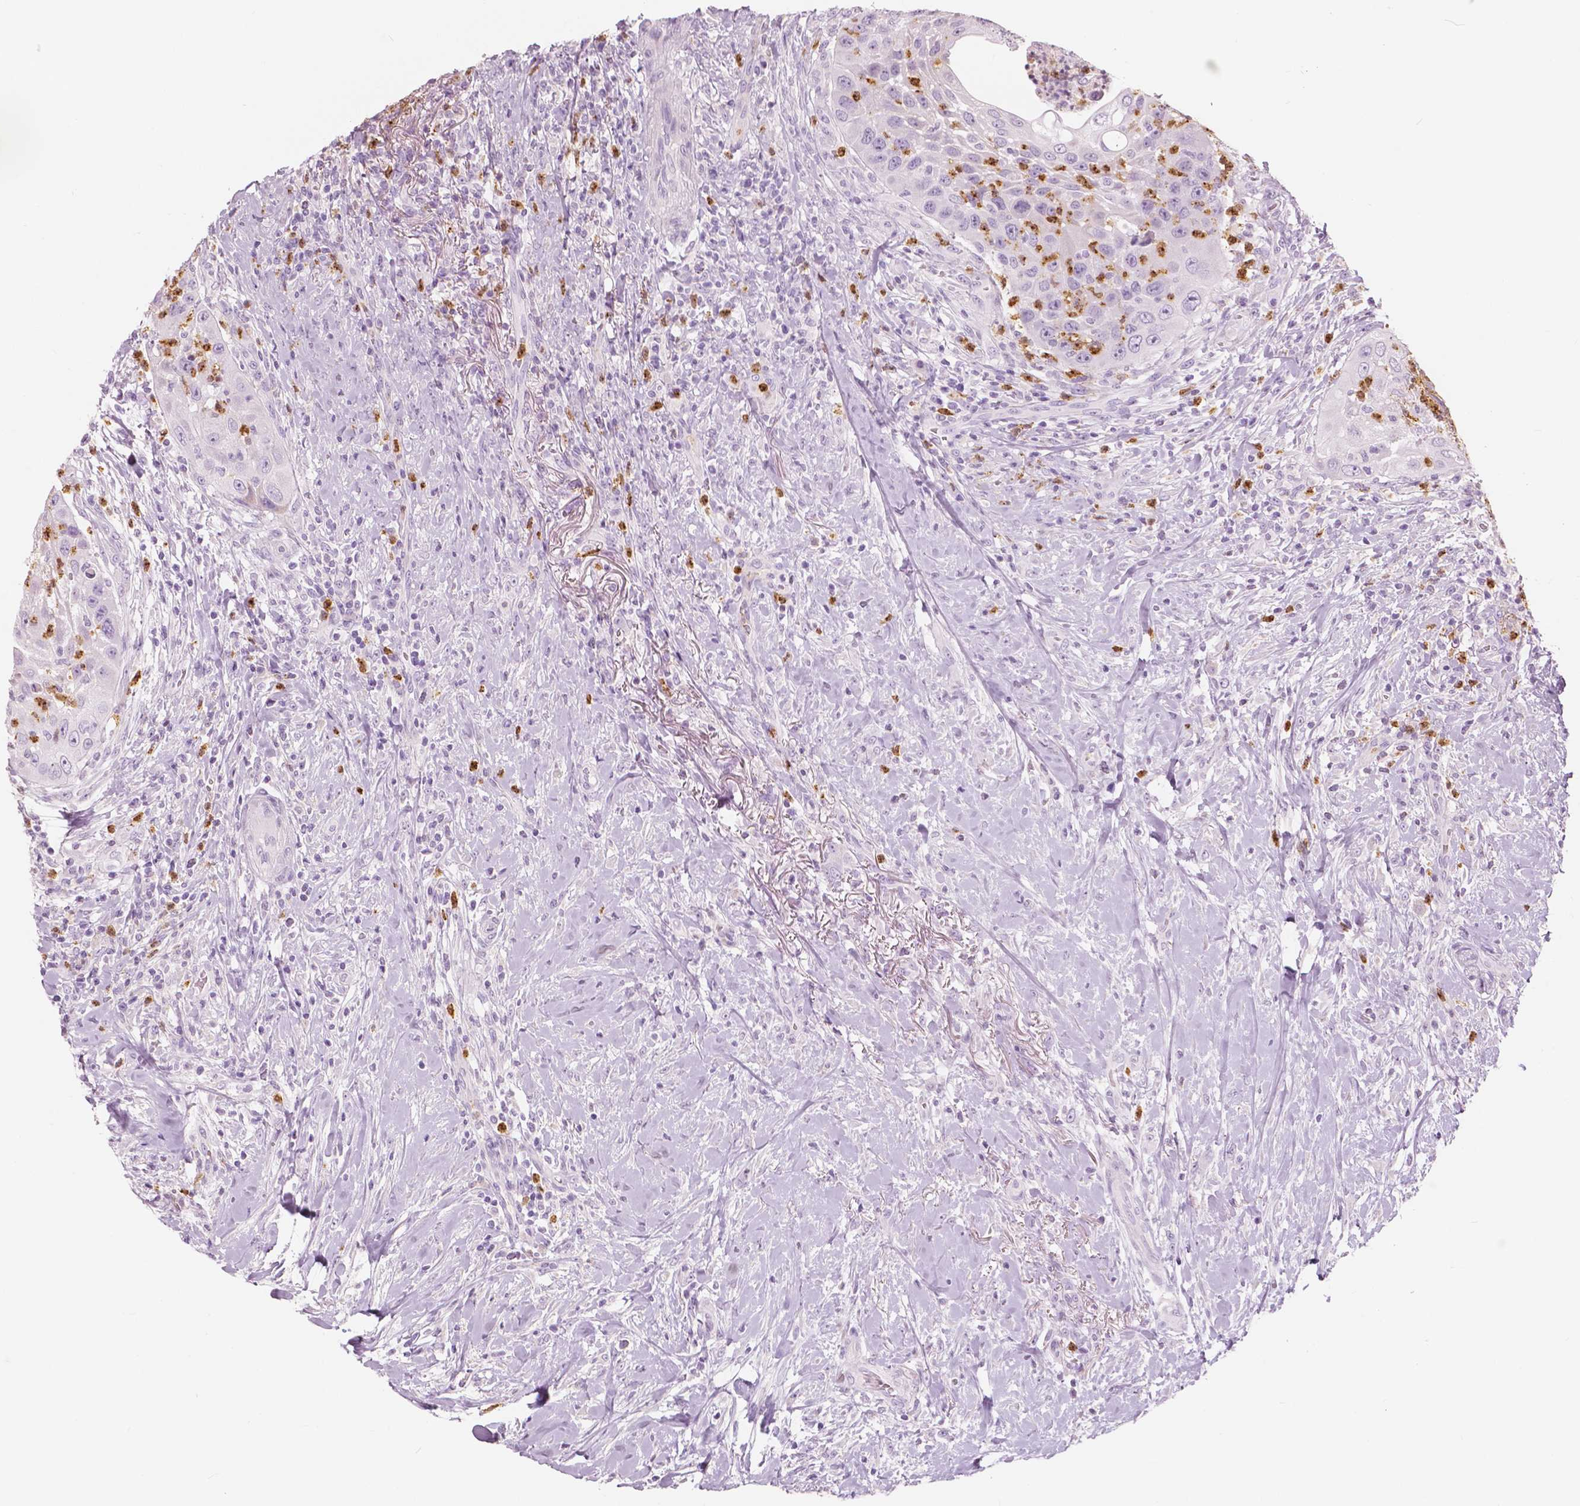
{"staining": {"intensity": "negative", "quantity": "none", "location": "none"}, "tissue": "head and neck cancer", "cell_type": "Tumor cells", "image_type": "cancer", "snomed": [{"axis": "morphology", "description": "Squamous cell carcinoma, NOS"}, {"axis": "topography", "description": "Head-Neck"}], "caption": "Immunohistochemistry of head and neck cancer exhibits no expression in tumor cells. The staining is performed using DAB brown chromogen with nuclei counter-stained in using hematoxylin.", "gene": "CXCR2", "patient": {"sex": "male", "age": 69}}